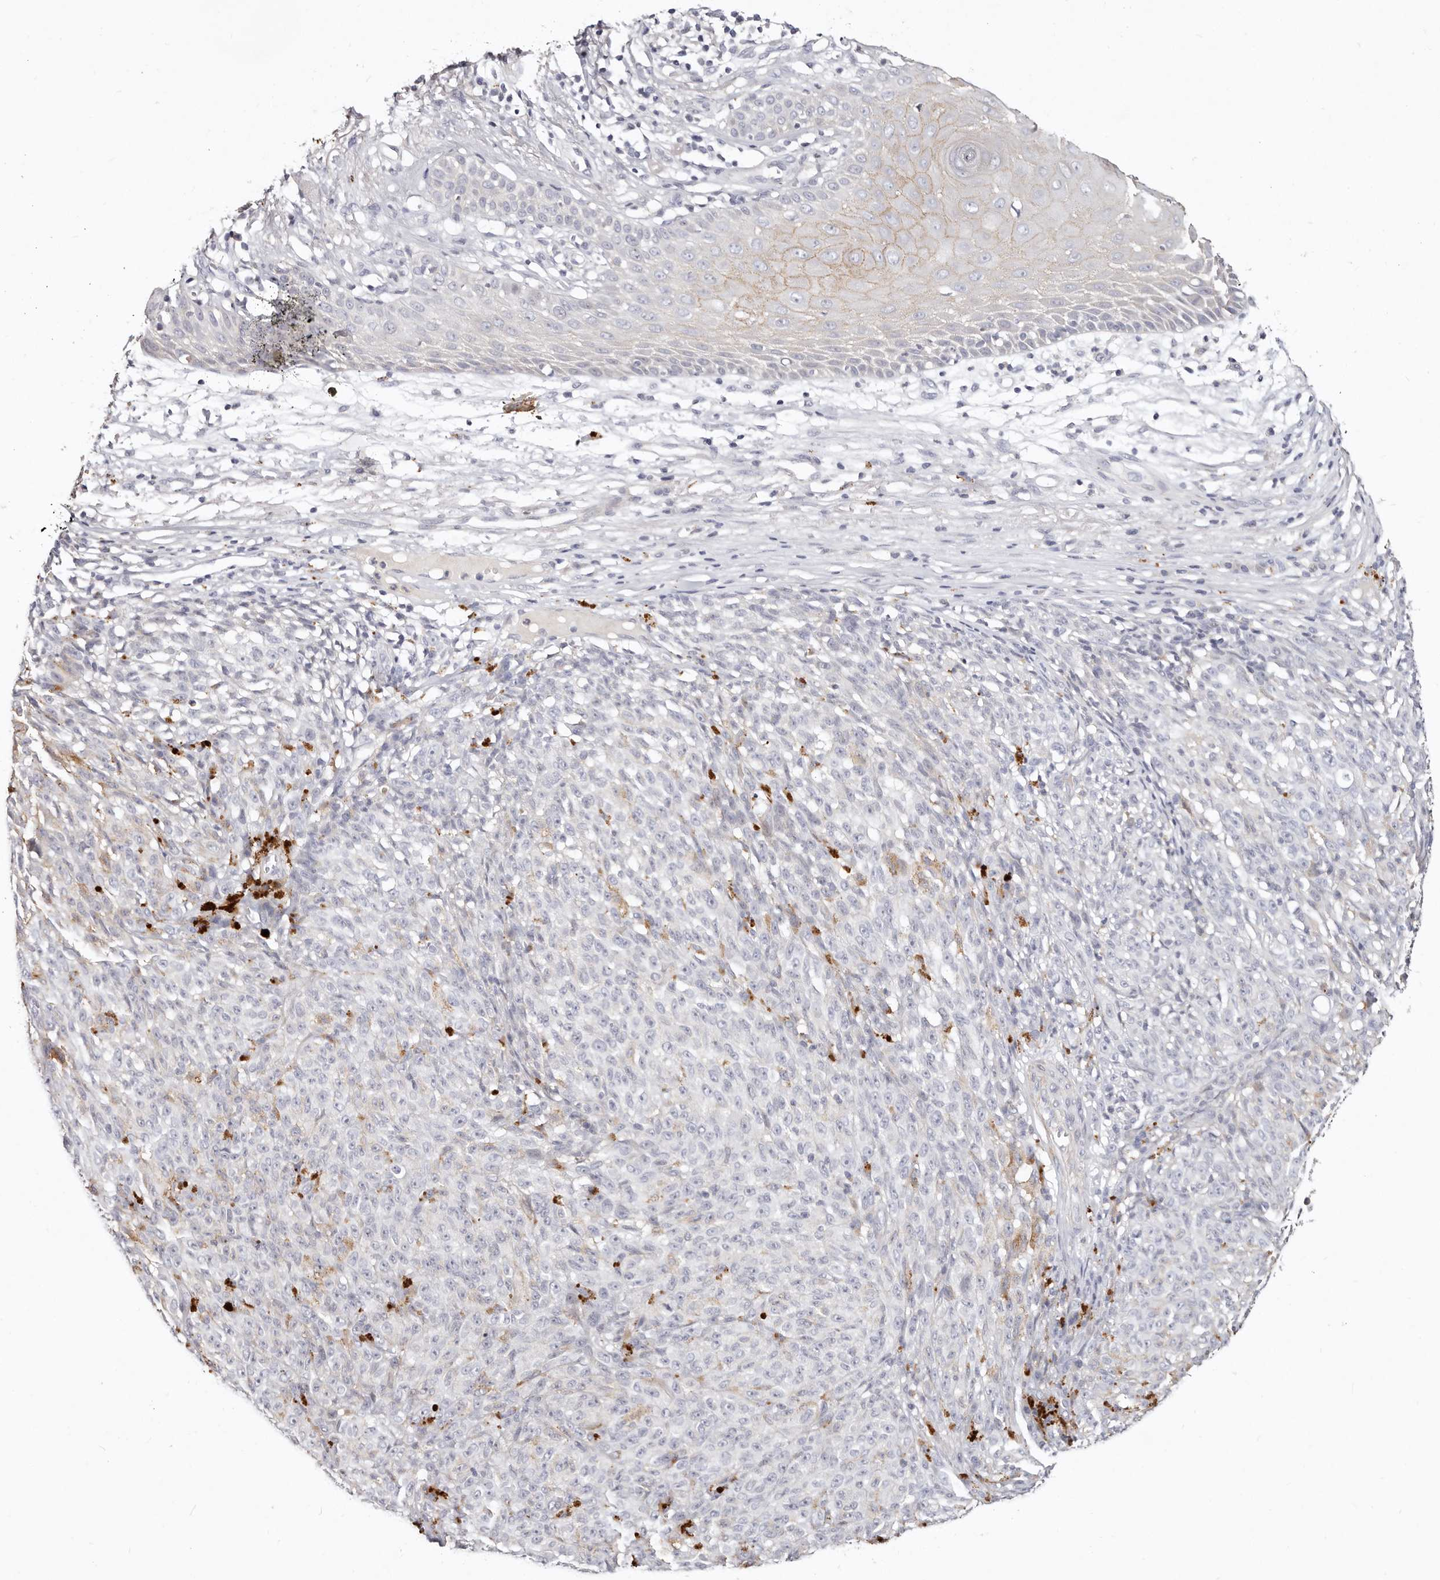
{"staining": {"intensity": "weak", "quantity": "<25%", "location": "cytoplasmic/membranous"}, "tissue": "melanoma", "cell_type": "Tumor cells", "image_type": "cancer", "snomed": [{"axis": "morphology", "description": "Malignant melanoma, NOS"}, {"axis": "topography", "description": "Skin"}], "caption": "The image demonstrates no staining of tumor cells in malignant melanoma. (Brightfield microscopy of DAB (3,3'-diaminobenzidine) IHC at high magnification).", "gene": "MRPS33", "patient": {"sex": "female", "age": 82}}